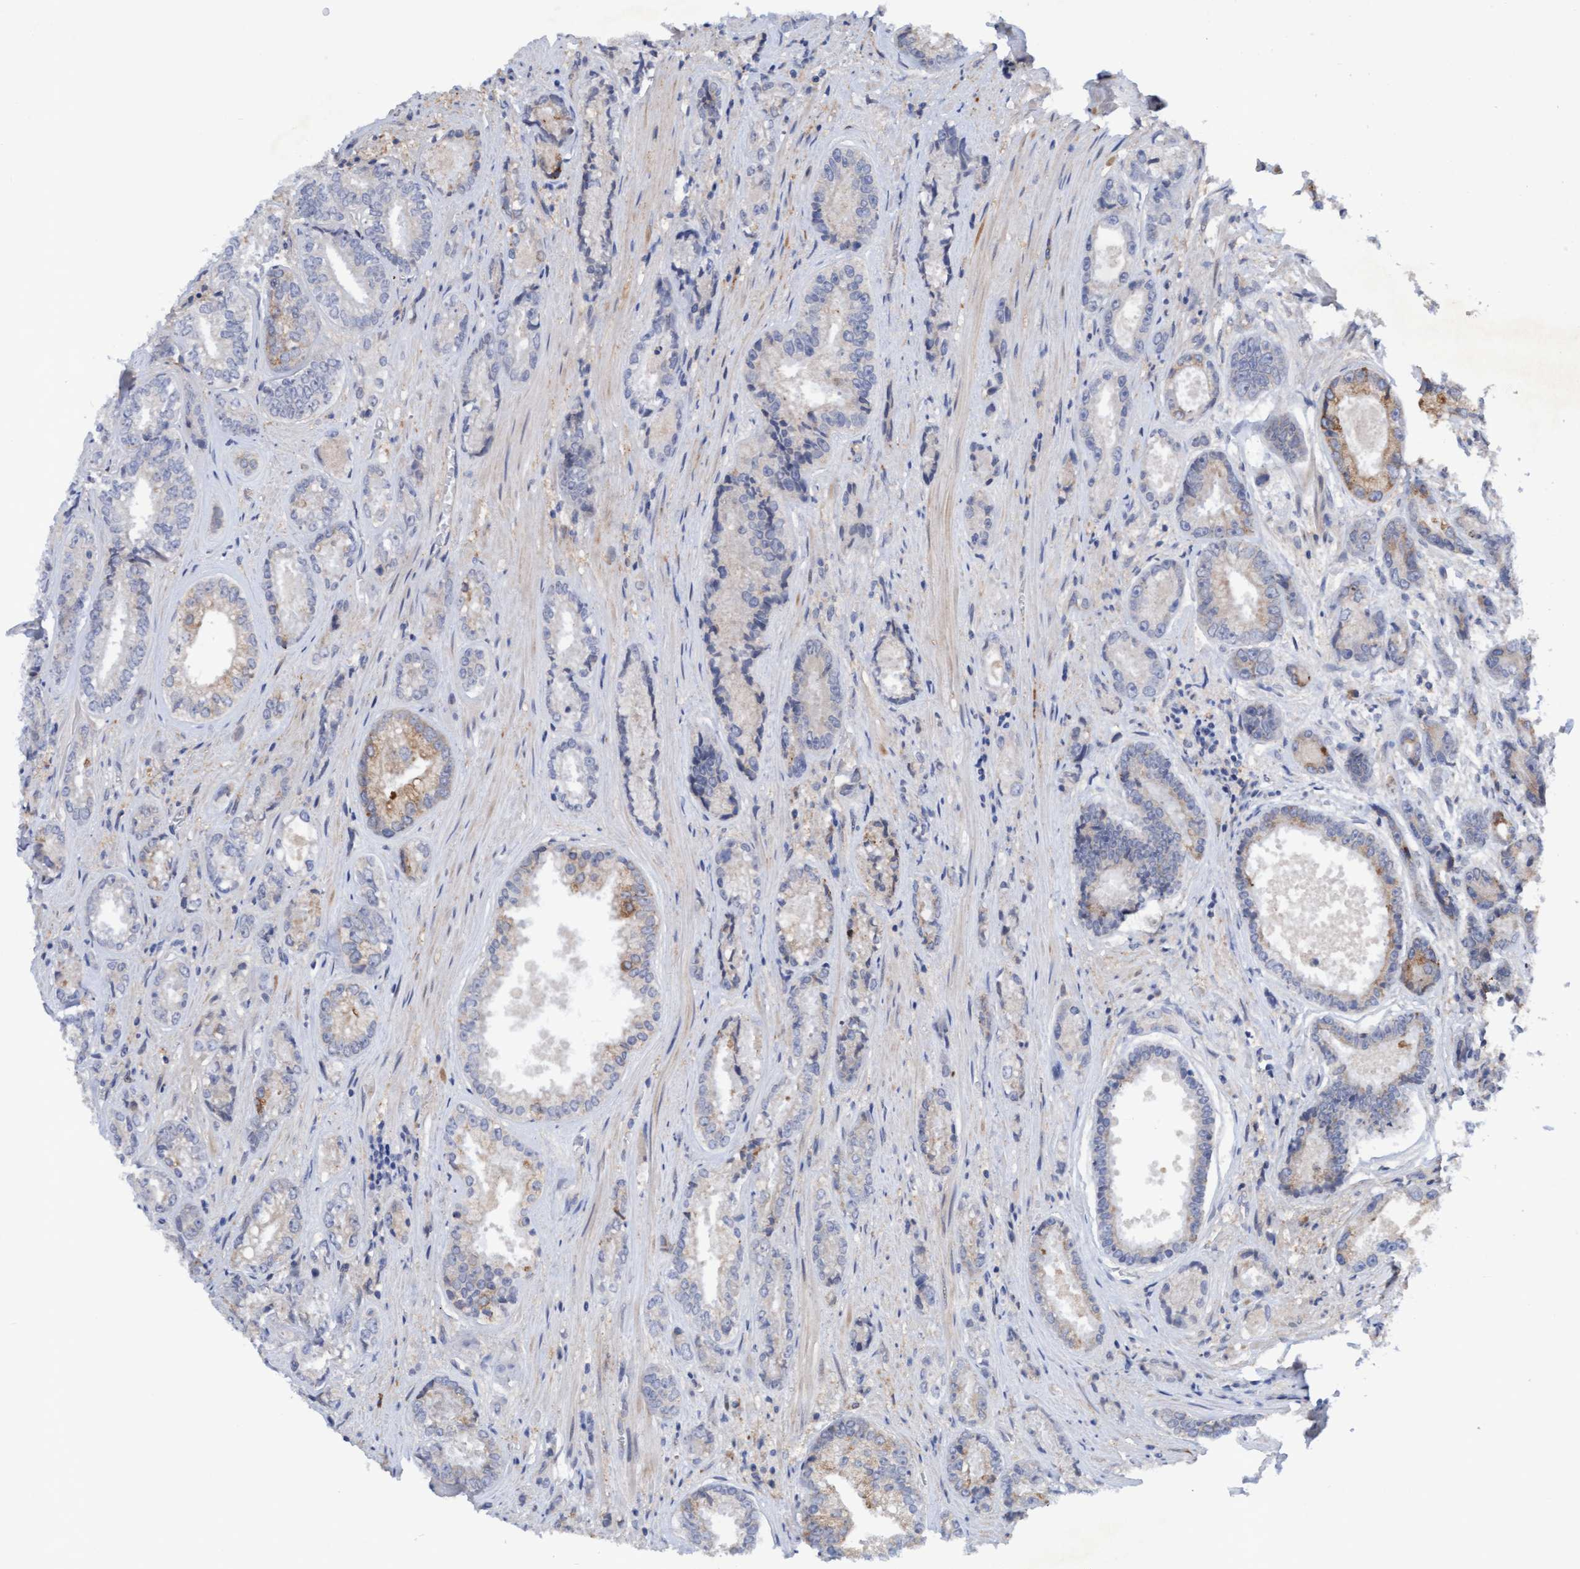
{"staining": {"intensity": "moderate", "quantity": "<25%", "location": "cytoplasmic/membranous"}, "tissue": "prostate cancer", "cell_type": "Tumor cells", "image_type": "cancer", "snomed": [{"axis": "morphology", "description": "Adenocarcinoma, High grade"}, {"axis": "topography", "description": "Prostate"}], "caption": "Prostate cancer (high-grade adenocarcinoma) stained with DAB (3,3'-diaminobenzidine) immunohistochemistry displays low levels of moderate cytoplasmic/membranous positivity in approximately <25% of tumor cells. The protein of interest is shown in brown color, while the nuclei are stained blue.", "gene": "PLCD1", "patient": {"sex": "male", "age": 61}}